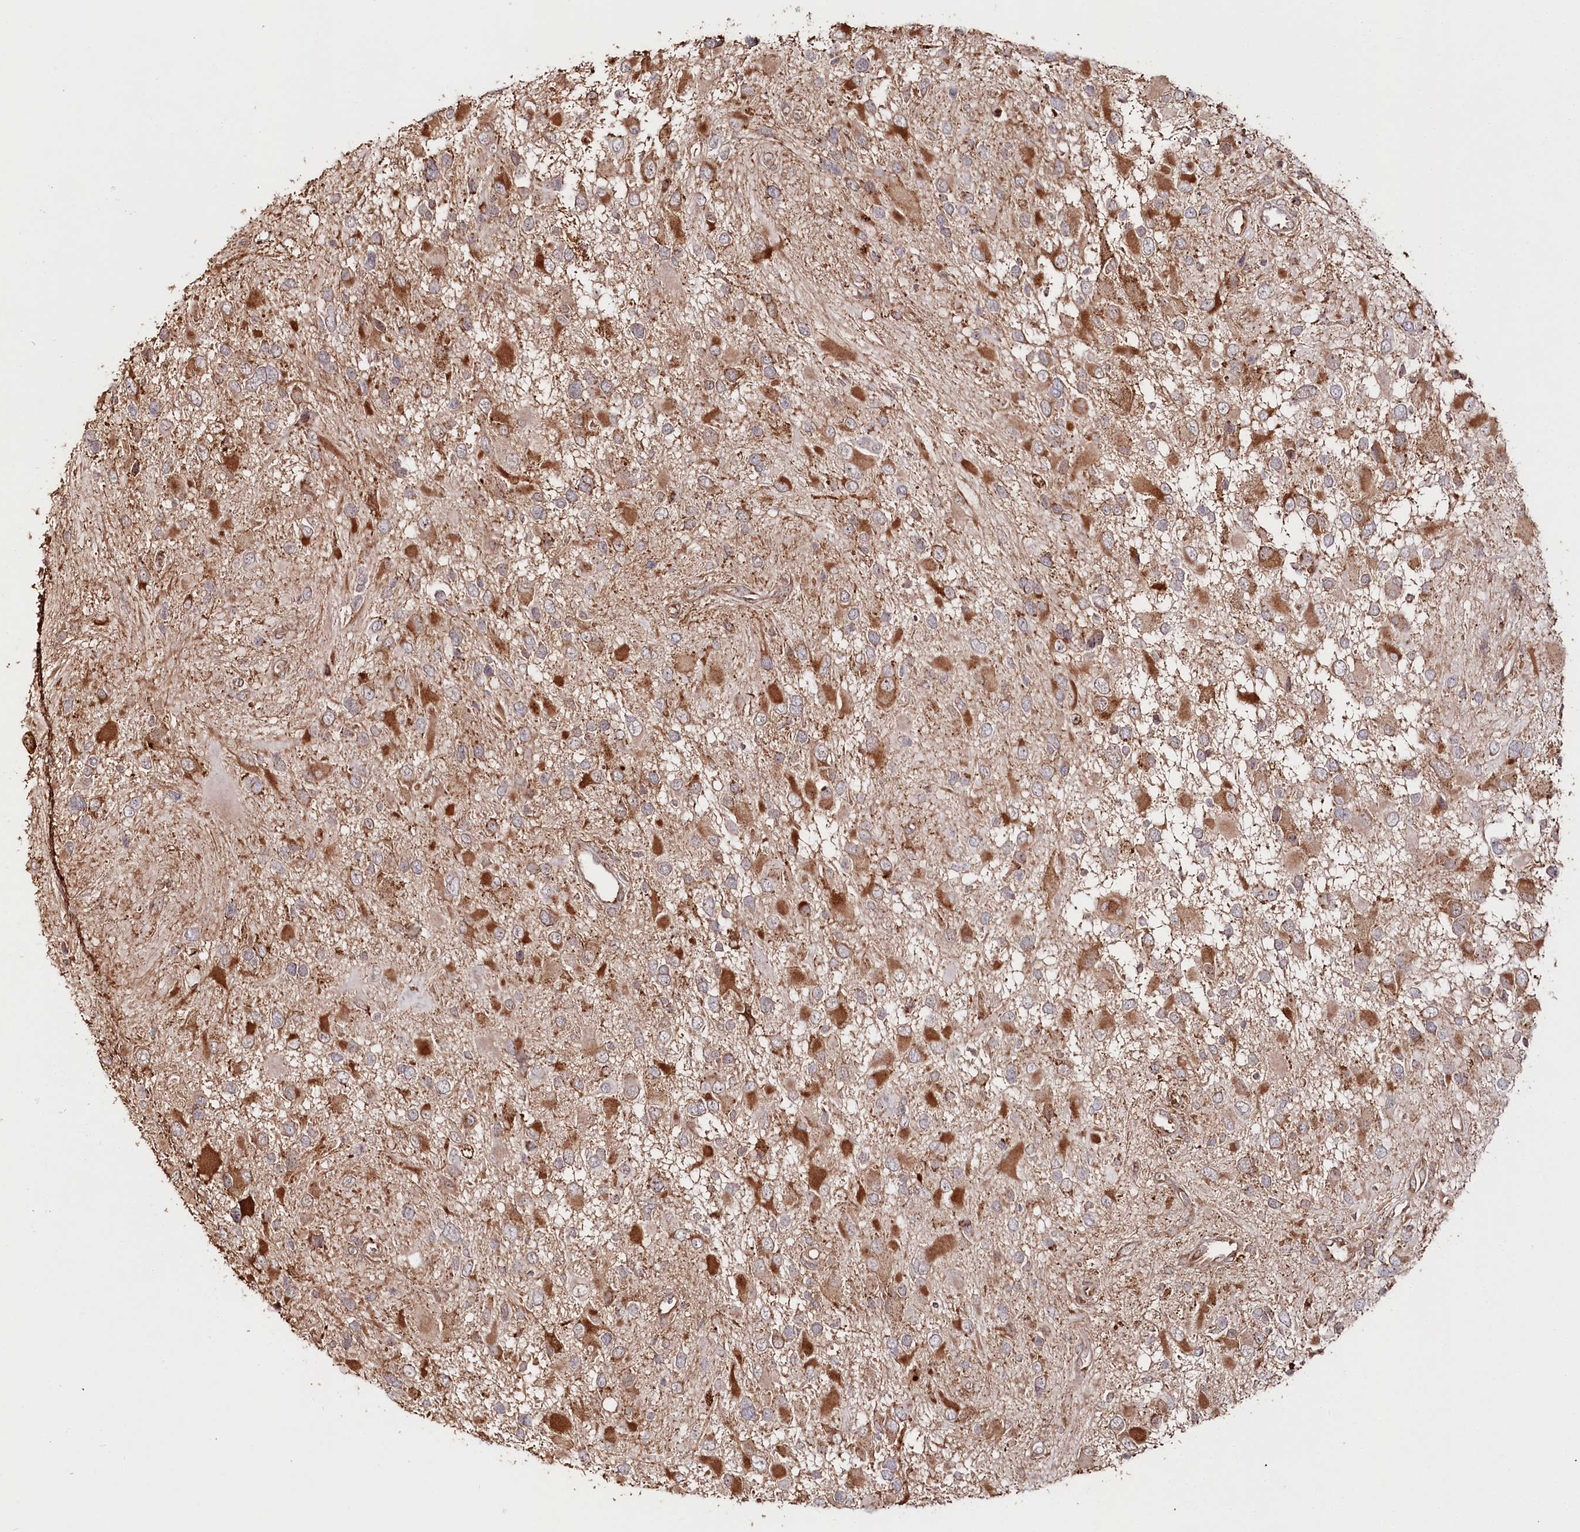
{"staining": {"intensity": "moderate", "quantity": "25%-75%", "location": "cytoplasmic/membranous"}, "tissue": "glioma", "cell_type": "Tumor cells", "image_type": "cancer", "snomed": [{"axis": "morphology", "description": "Glioma, malignant, High grade"}, {"axis": "topography", "description": "Brain"}], "caption": "Immunohistochemistry (IHC) micrograph of human glioma stained for a protein (brown), which shows medium levels of moderate cytoplasmic/membranous staining in about 25%-75% of tumor cells.", "gene": "OTUD4", "patient": {"sex": "male", "age": 53}}